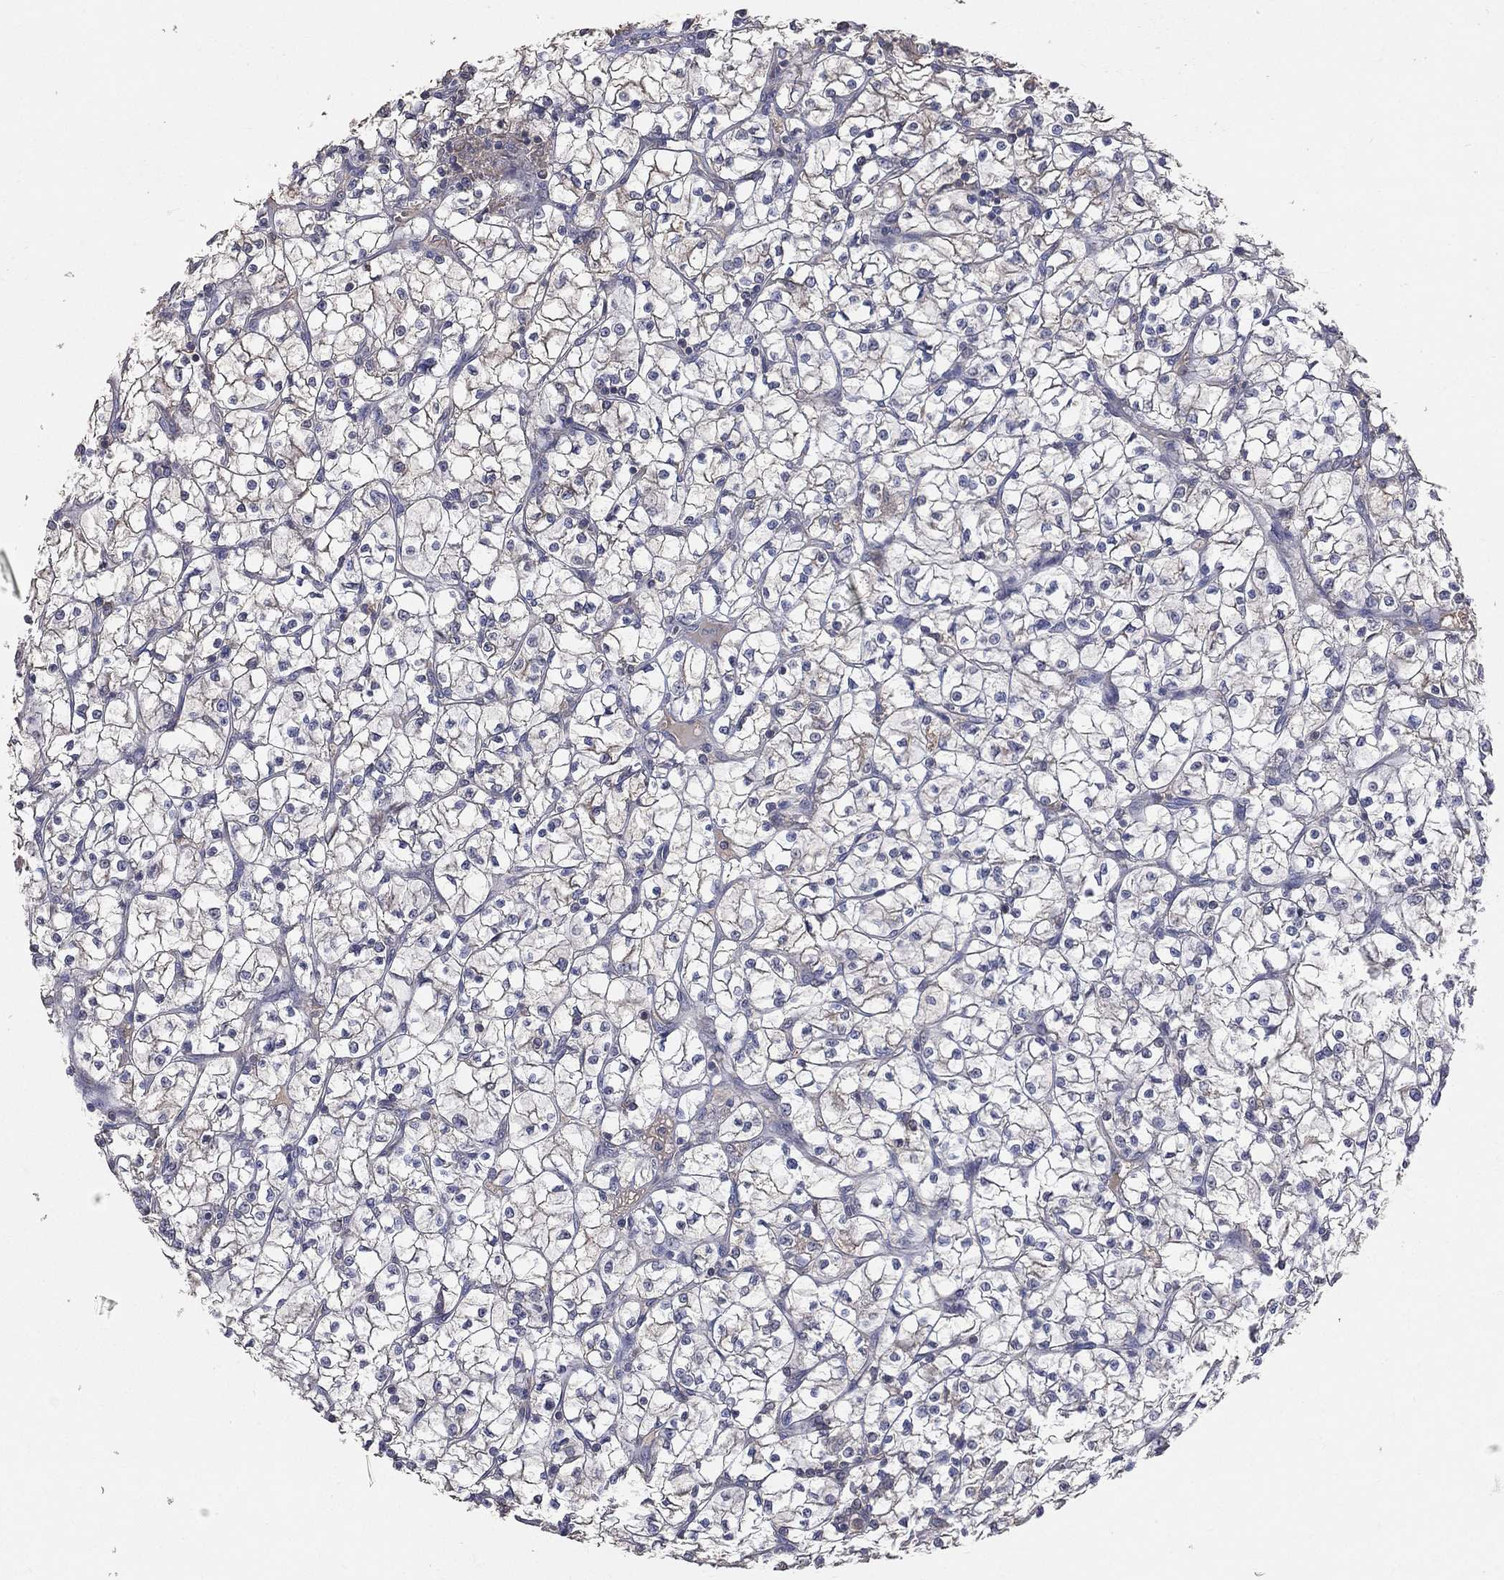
{"staining": {"intensity": "negative", "quantity": "none", "location": "none"}, "tissue": "renal cancer", "cell_type": "Tumor cells", "image_type": "cancer", "snomed": [{"axis": "morphology", "description": "Adenocarcinoma, NOS"}, {"axis": "topography", "description": "Kidney"}], "caption": "Micrograph shows no protein staining in tumor cells of renal adenocarcinoma tissue.", "gene": "SNAP25", "patient": {"sex": "female", "age": 64}}